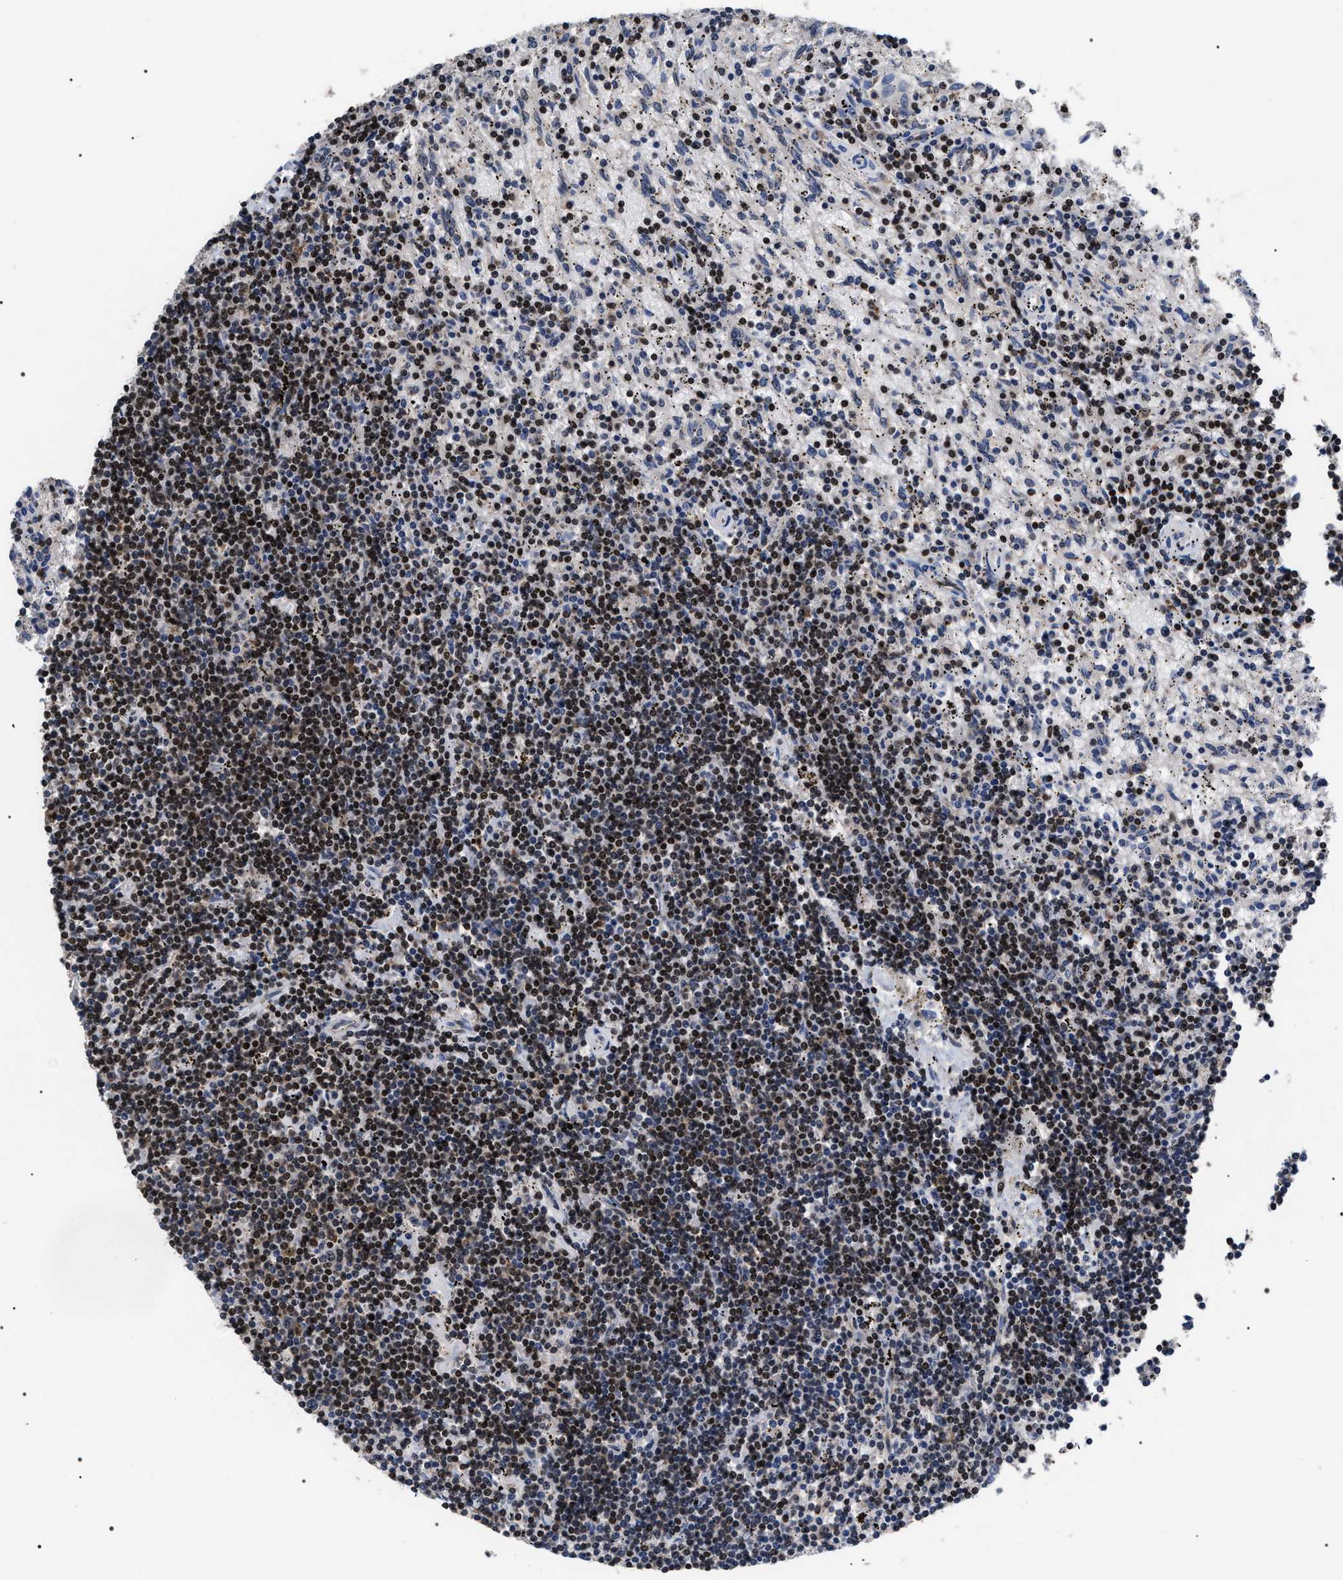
{"staining": {"intensity": "moderate", "quantity": ">75%", "location": "nuclear"}, "tissue": "lymphoma", "cell_type": "Tumor cells", "image_type": "cancer", "snomed": [{"axis": "morphology", "description": "Malignant lymphoma, non-Hodgkin's type, Low grade"}, {"axis": "topography", "description": "Spleen"}], "caption": "This photomicrograph displays IHC staining of human lymphoma, with medium moderate nuclear expression in about >75% of tumor cells.", "gene": "RRP1B", "patient": {"sex": "male", "age": 76}}